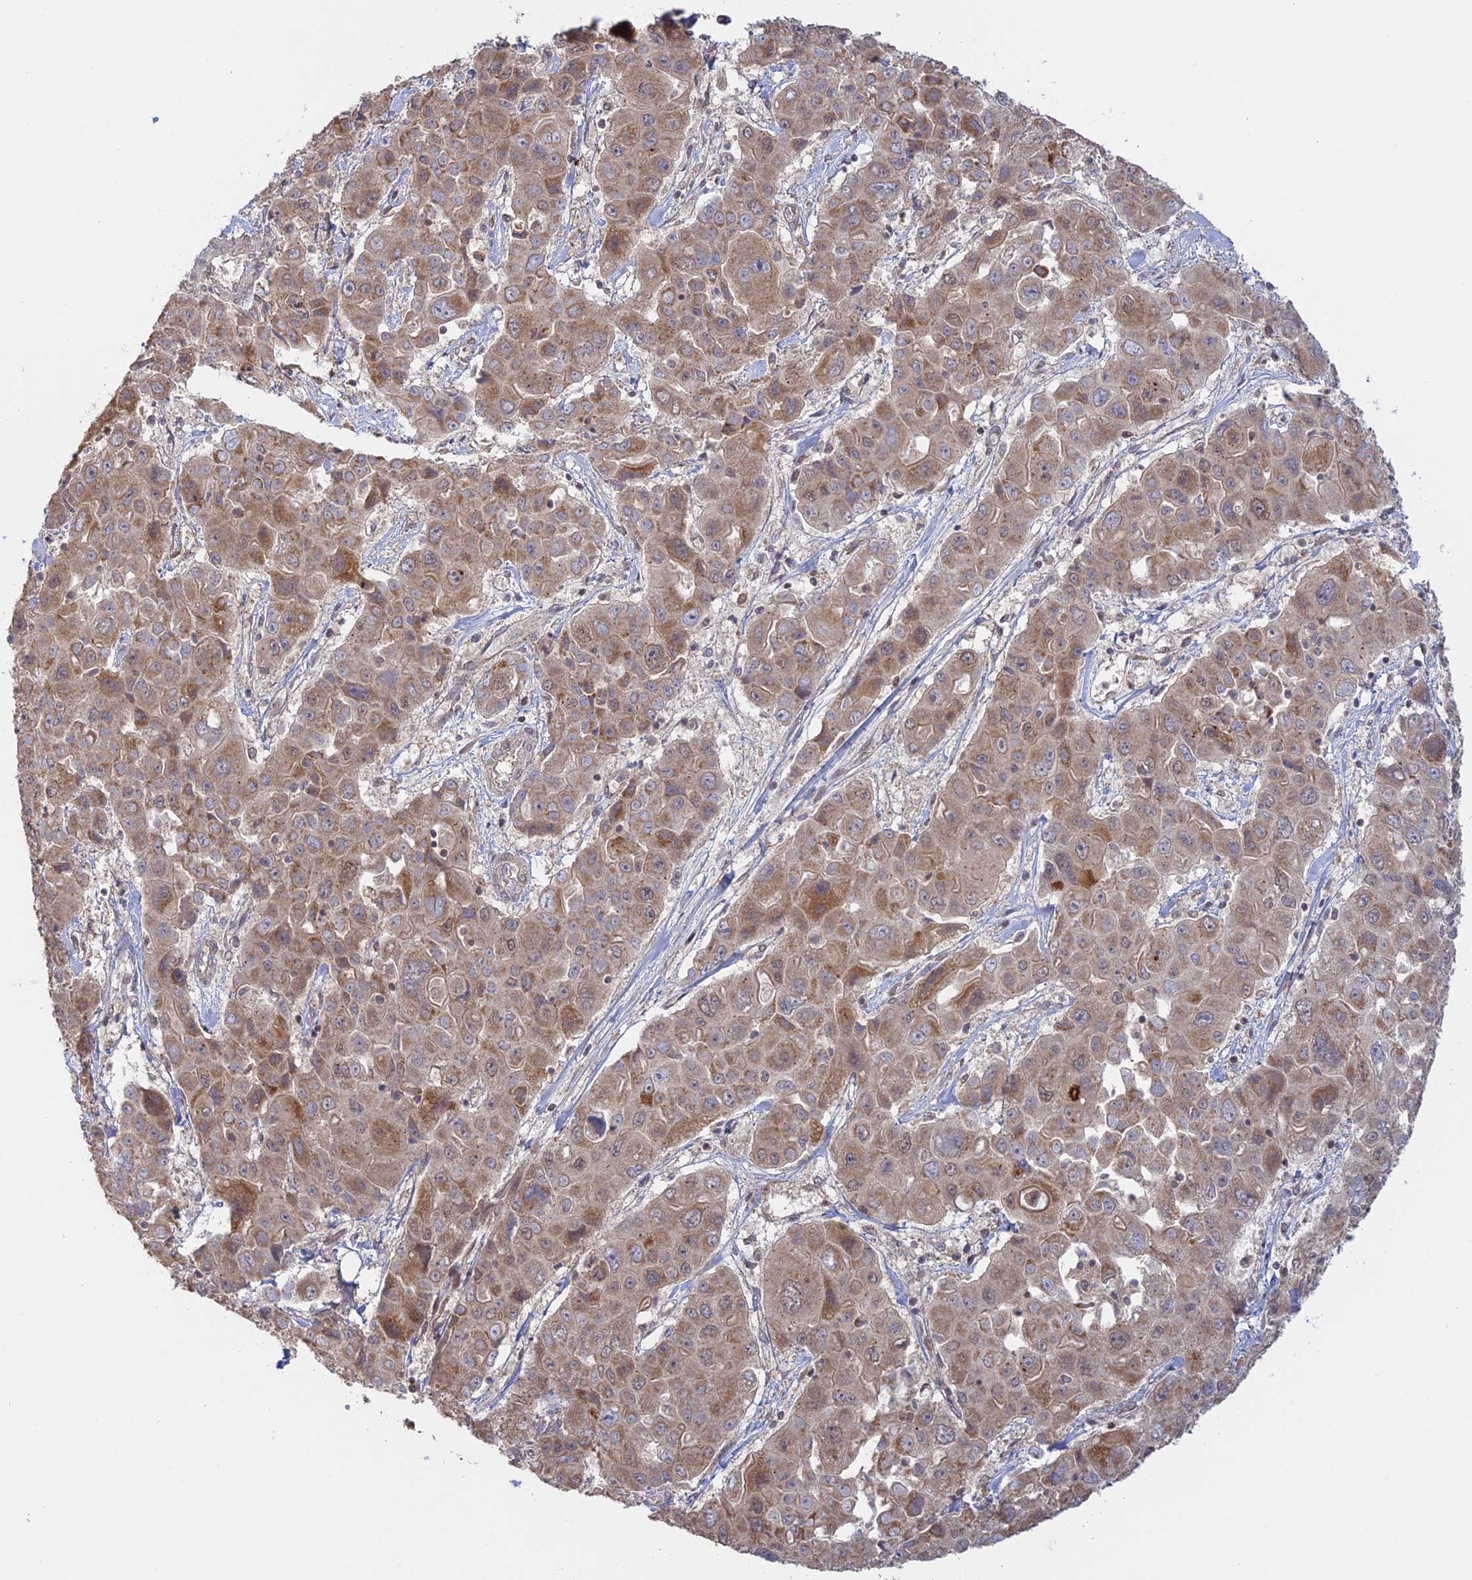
{"staining": {"intensity": "moderate", "quantity": "<25%", "location": "cytoplasmic/membranous,nuclear"}, "tissue": "liver cancer", "cell_type": "Tumor cells", "image_type": "cancer", "snomed": [{"axis": "morphology", "description": "Cholangiocarcinoma"}, {"axis": "topography", "description": "Liver"}], "caption": "A micrograph showing moderate cytoplasmic/membranous and nuclear staining in approximately <25% of tumor cells in cholangiocarcinoma (liver), as visualized by brown immunohistochemical staining.", "gene": "PKIG", "patient": {"sex": "male", "age": 67}}